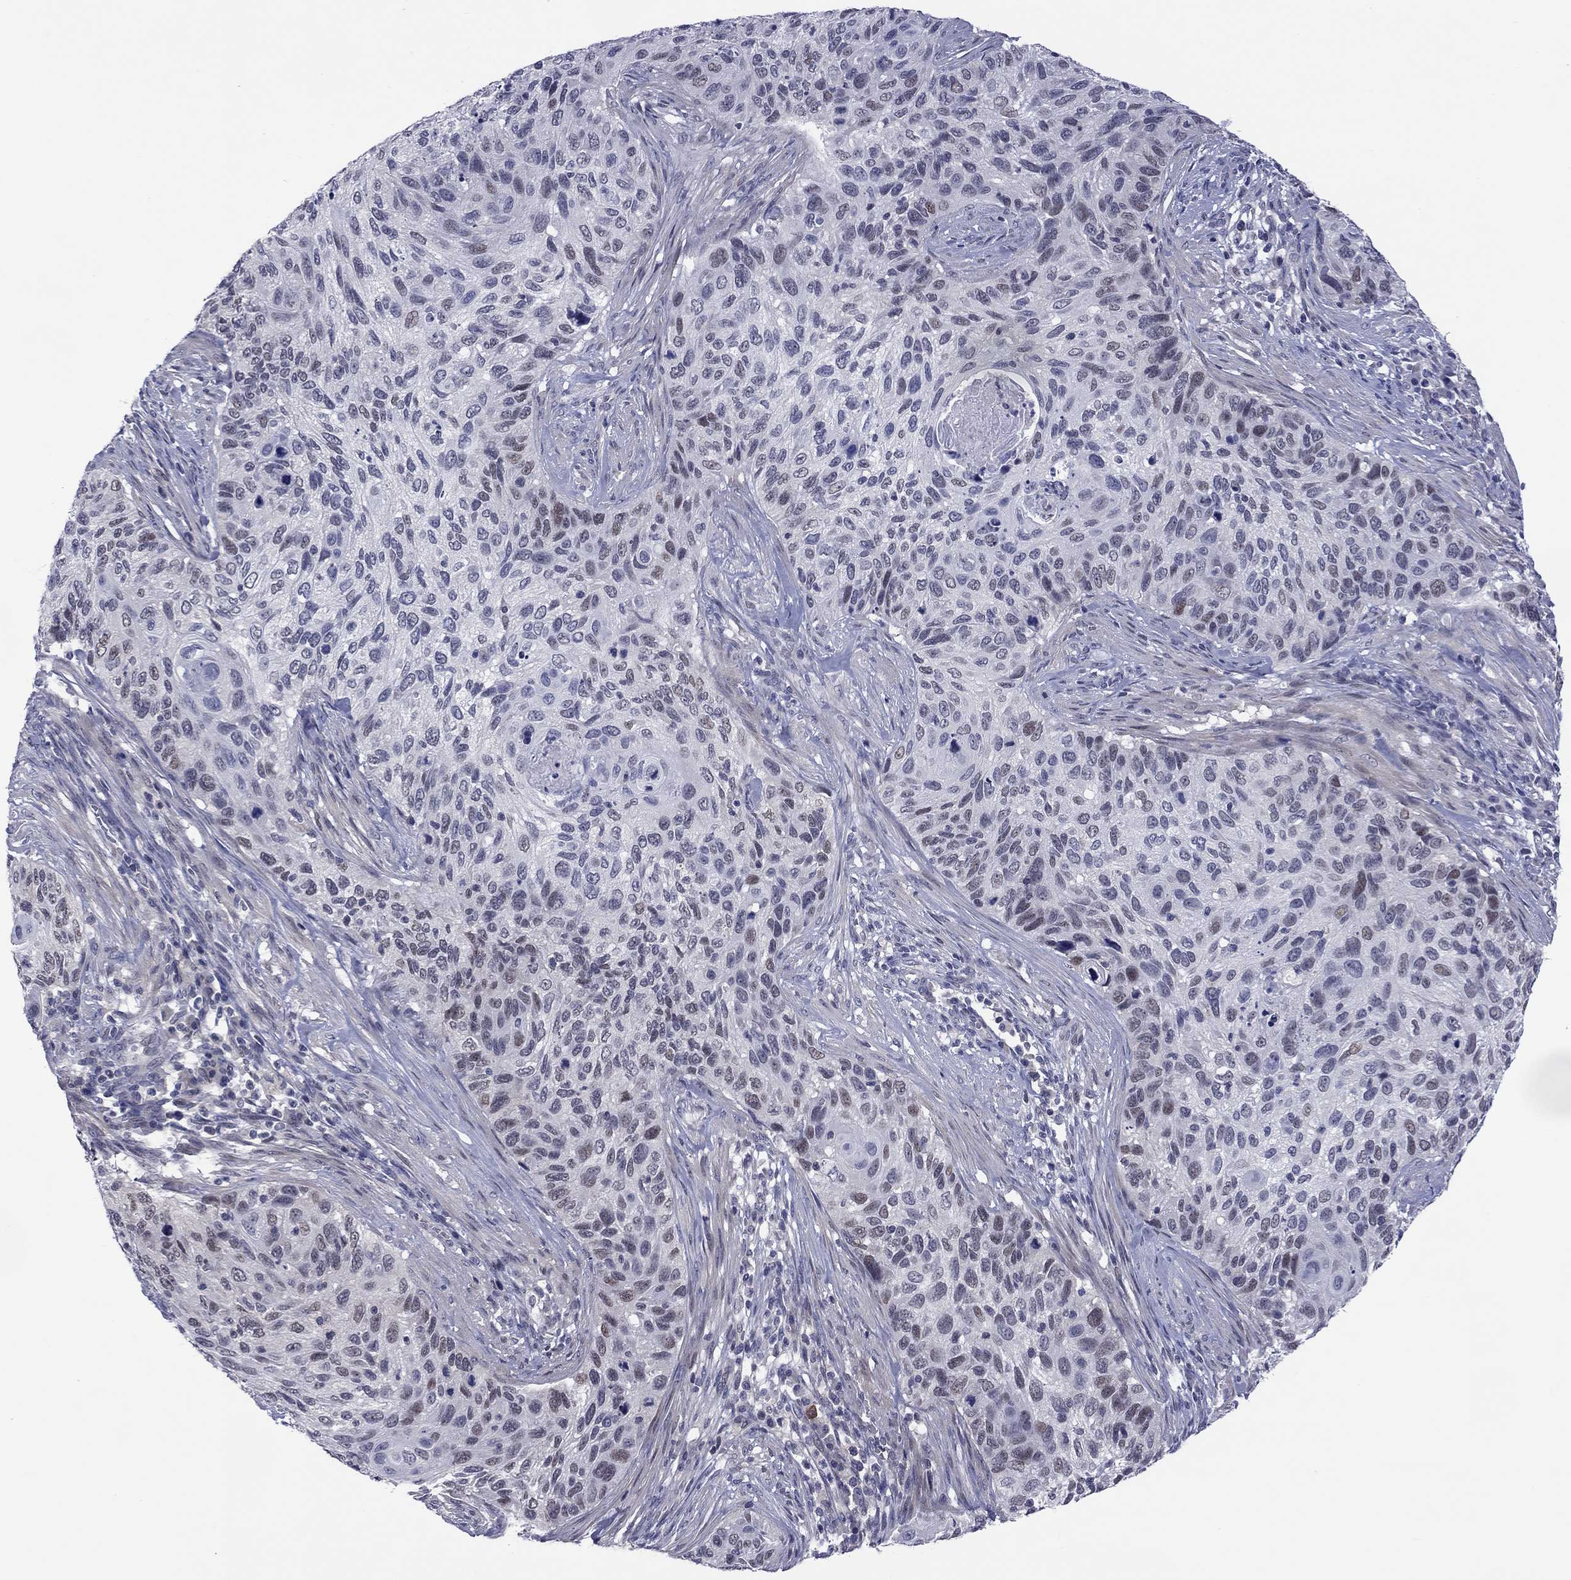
{"staining": {"intensity": "weak", "quantity": "<25%", "location": "nuclear"}, "tissue": "cervical cancer", "cell_type": "Tumor cells", "image_type": "cancer", "snomed": [{"axis": "morphology", "description": "Squamous cell carcinoma, NOS"}, {"axis": "topography", "description": "Cervix"}], "caption": "An image of human cervical cancer (squamous cell carcinoma) is negative for staining in tumor cells.", "gene": "POU5F2", "patient": {"sex": "female", "age": 70}}